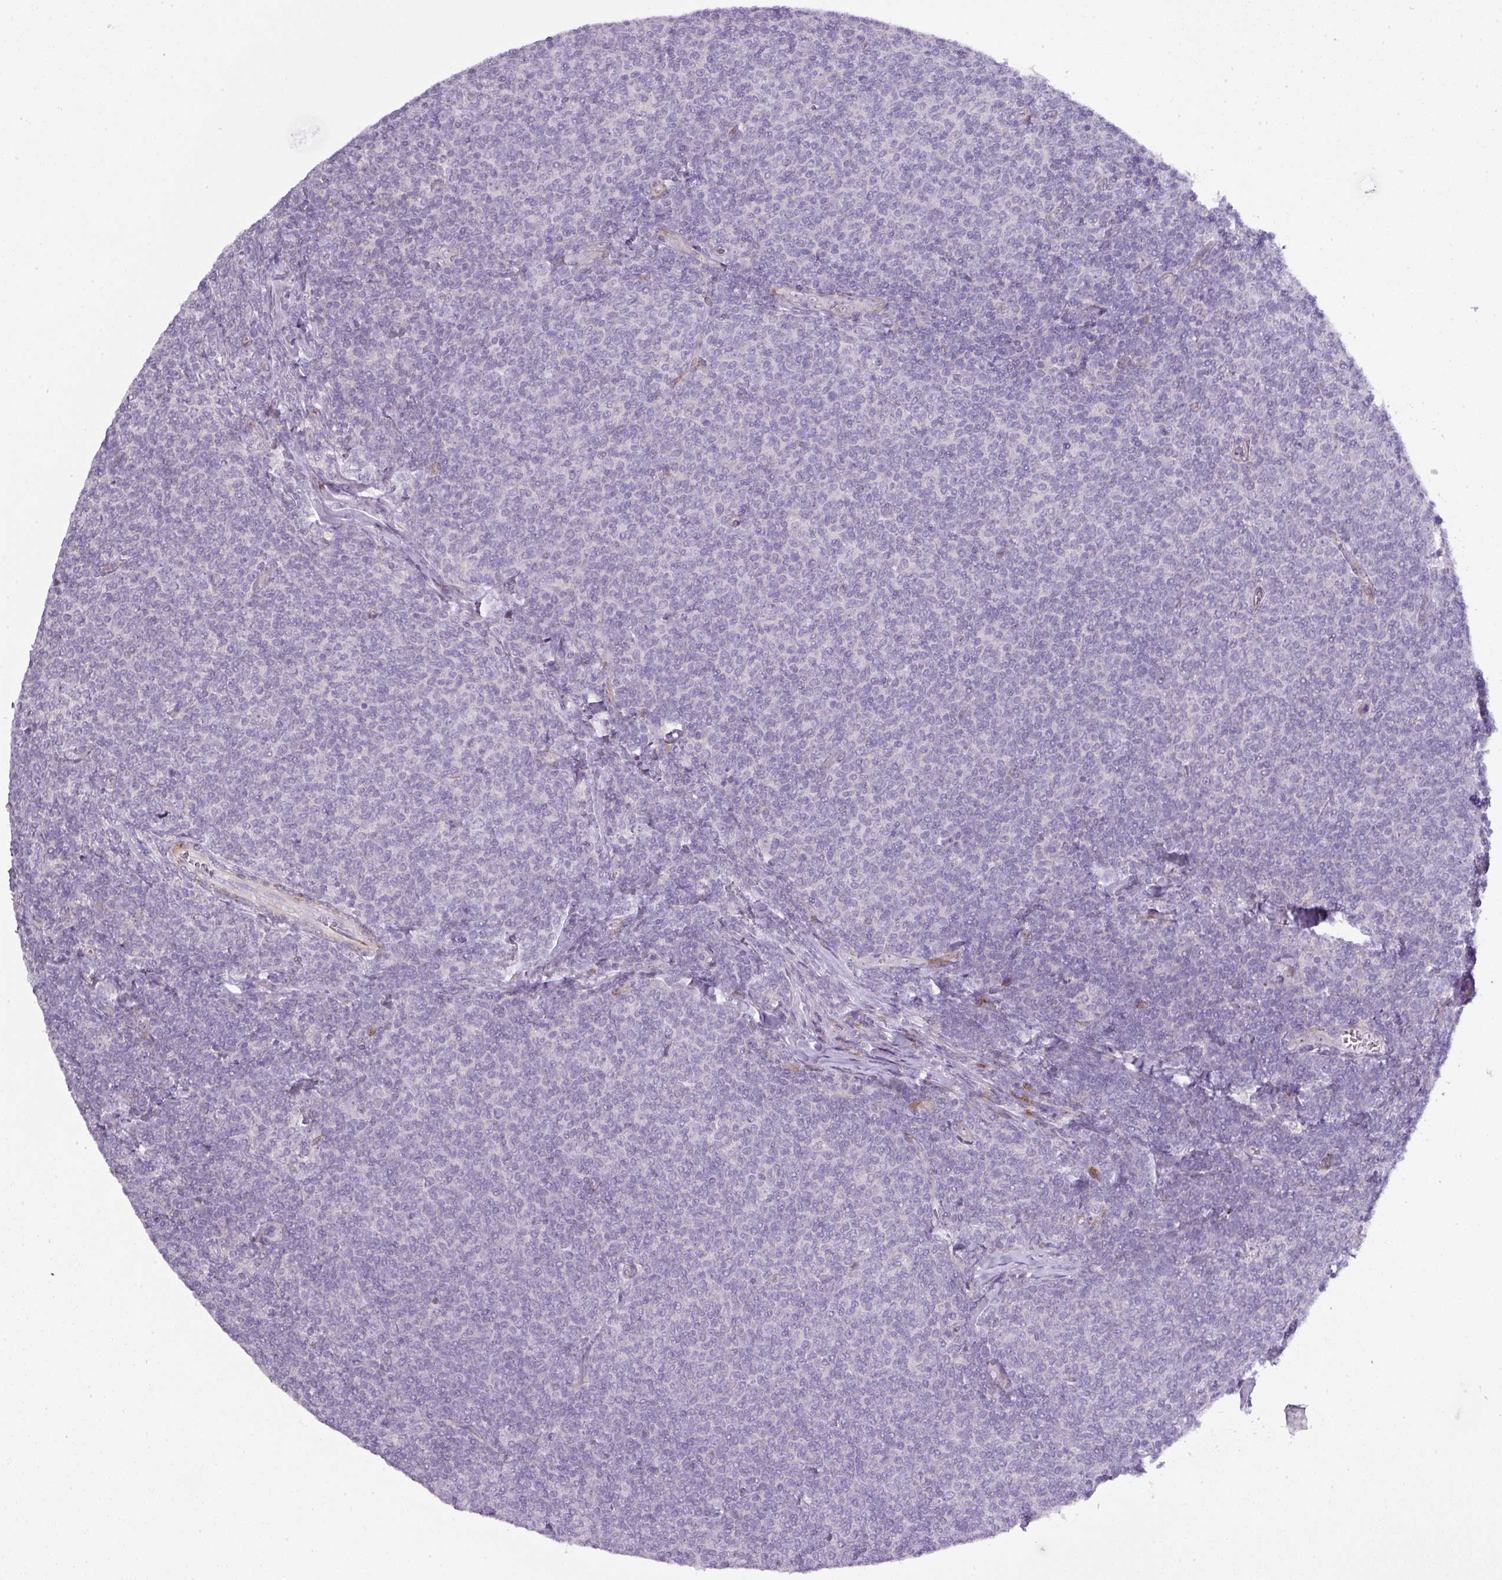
{"staining": {"intensity": "negative", "quantity": "none", "location": "none"}, "tissue": "lymphoma", "cell_type": "Tumor cells", "image_type": "cancer", "snomed": [{"axis": "morphology", "description": "Malignant lymphoma, non-Hodgkin's type, Low grade"}, {"axis": "topography", "description": "Lymph node"}], "caption": "DAB (3,3'-diaminobenzidine) immunohistochemical staining of malignant lymphoma, non-Hodgkin's type (low-grade) demonstrates no significant staining in tumor cells.", "gene": "ATP6V1F", "patient": {"sex": "male", "age": 52}}